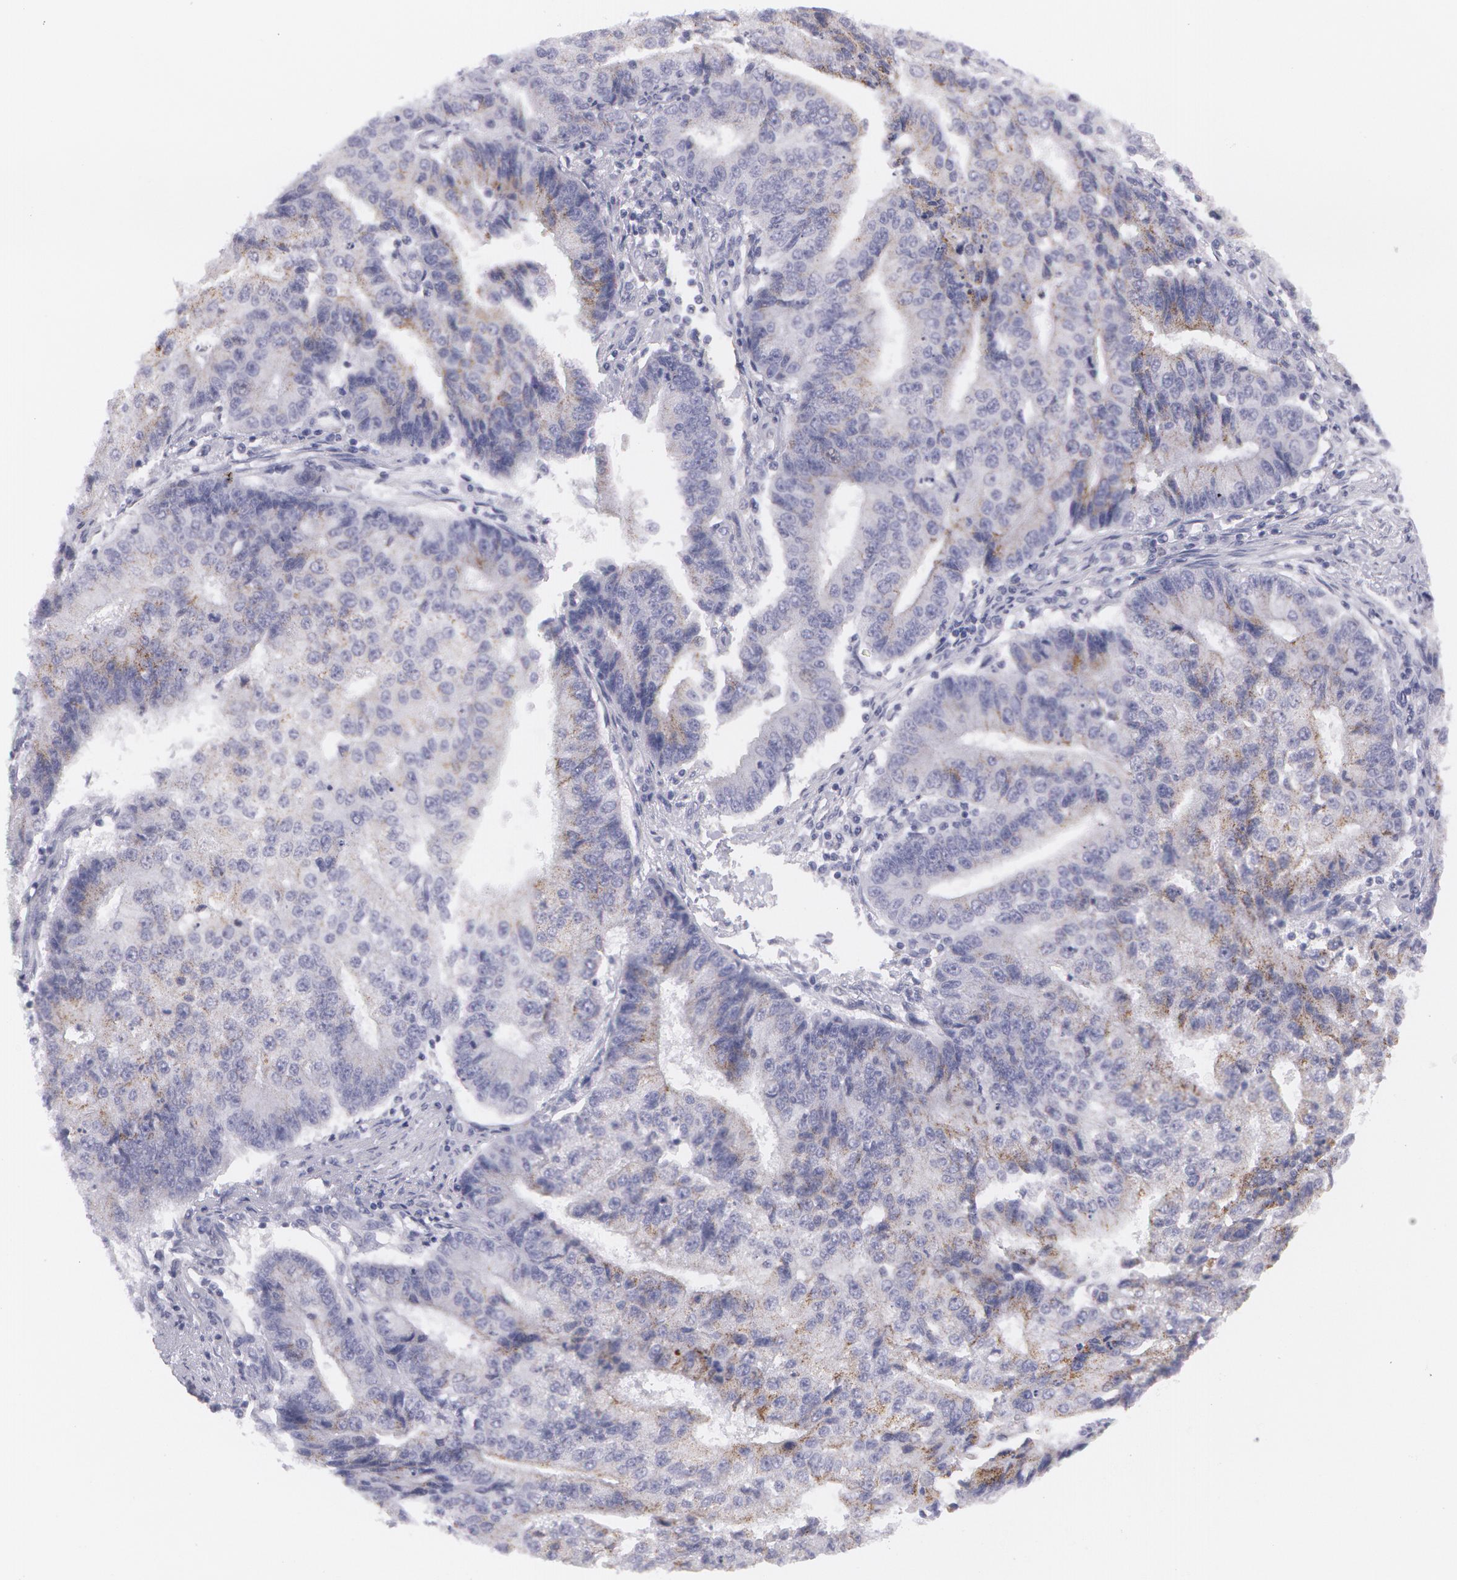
{"staining": {"intensity": "negative", "quantity": "none", "location": "none"}, "tissue": "endometrial cancer", "cell_type": "Tumor cells", "image_type": "cancer", "snomed": [{"axis": "morphology", "description": "Adenocarcinoma, NOS"}, {"axis": "topography", "description": "Endometrium"}], "caption": "An immunohistochemistry (IHC) micrograph of adenocarcinoma (endometrial) is shown. There is no staining in tumor cells of adenocarcinoma (endometrial).", "gene": "AMACR", "patient": {"sex": "female", "age": 75}}